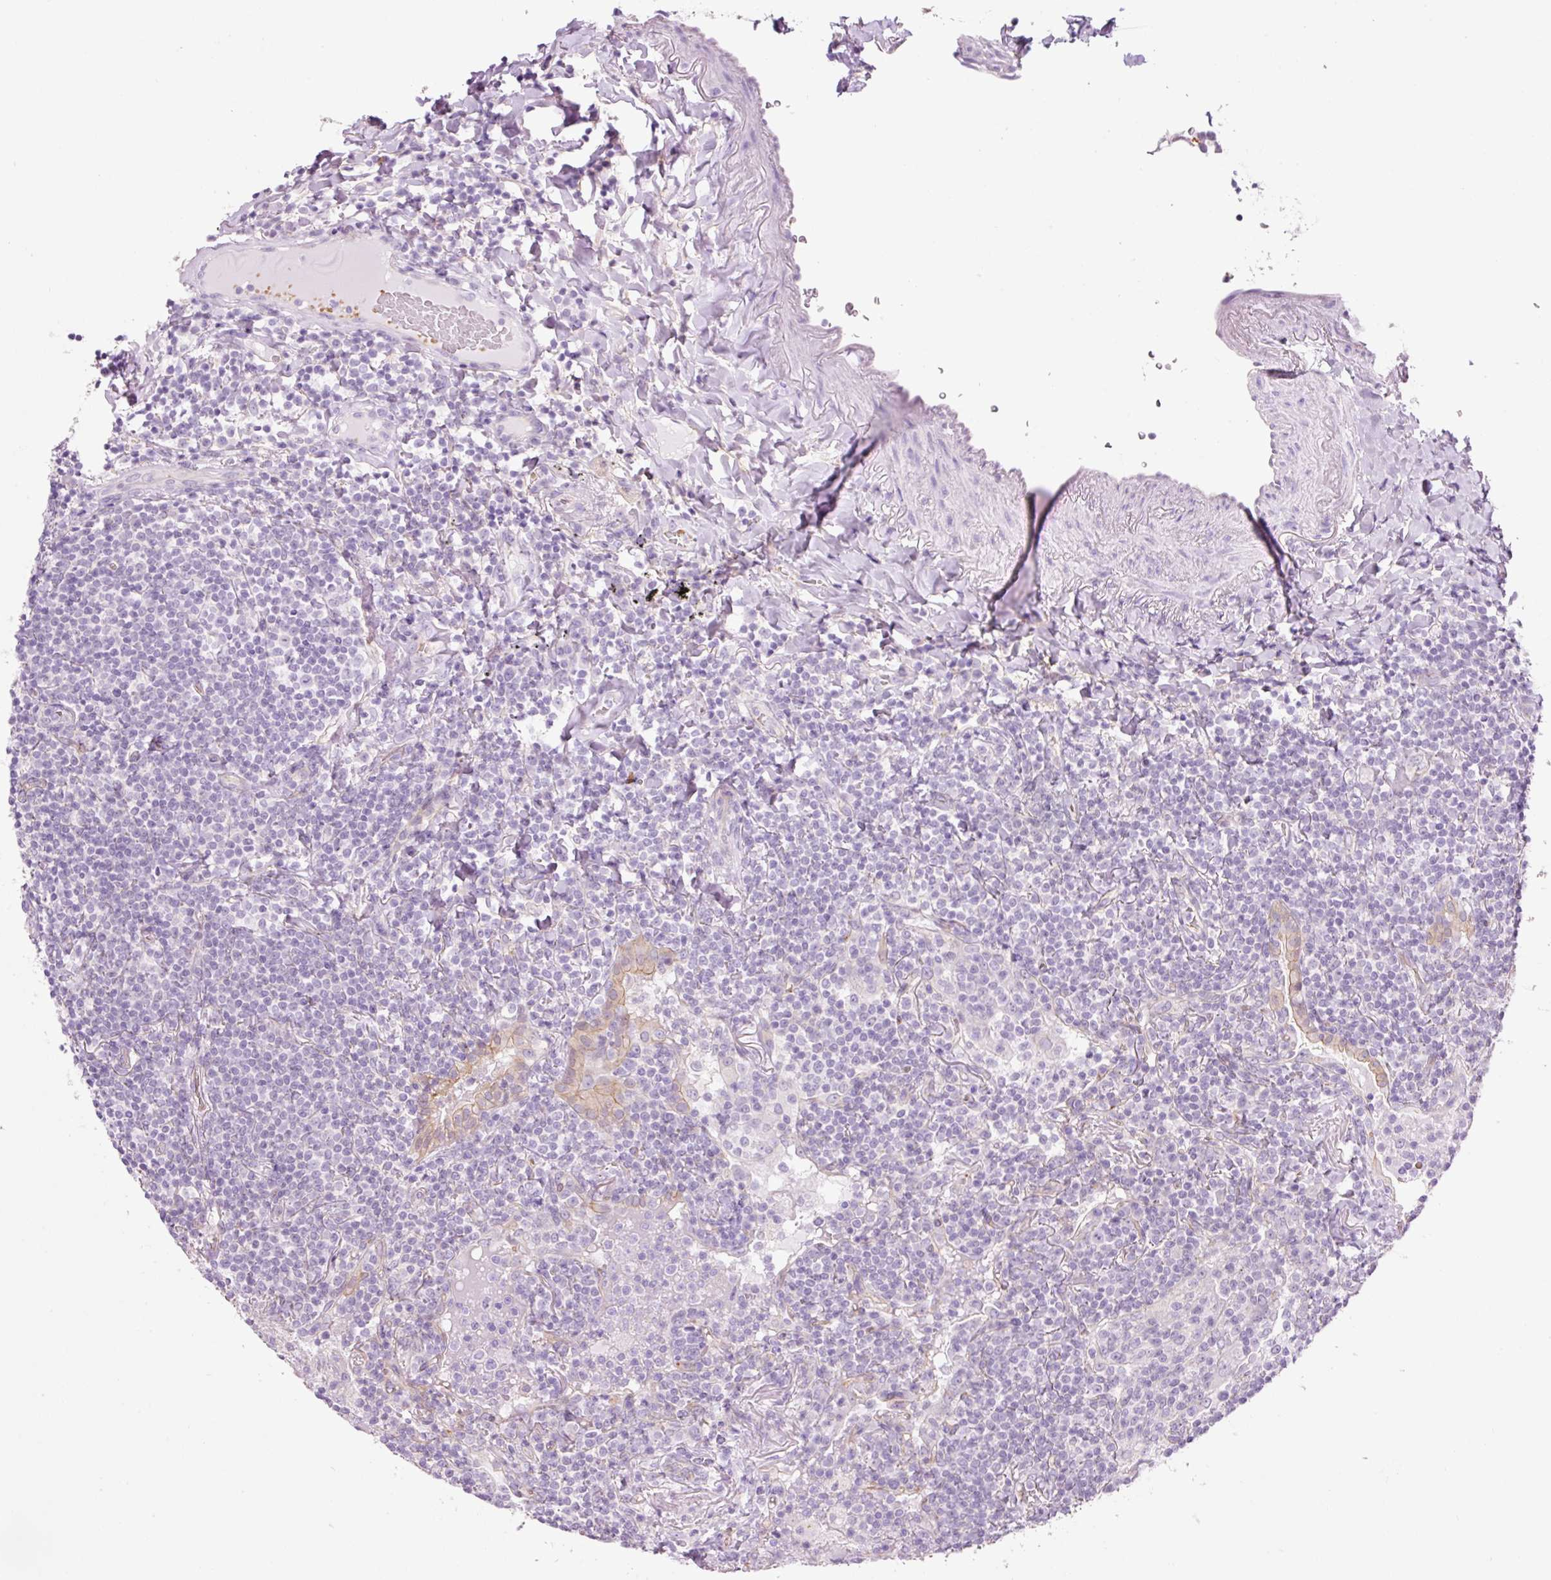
{"staining": {"intensity": "negative", "quantity": "none", "location": "none"}, "tissue": "lymphoma", "cell_type": "Tumor cells", "image_type": "cancer", "snomed": [{"axis": "morphology", "description": "Malignant lymphoma, non-Hodgkin's type, Low grade"}, {"axis": "topography", "description": "Lung"}], "caption": "IHC micrograph of human lymphoma stained for a protein (brown), which displays no staining in tumor cells. Nuclei are stained in blue.", "gene": "HSPA4L", "patient": {"sex": "female", "age": 71}}